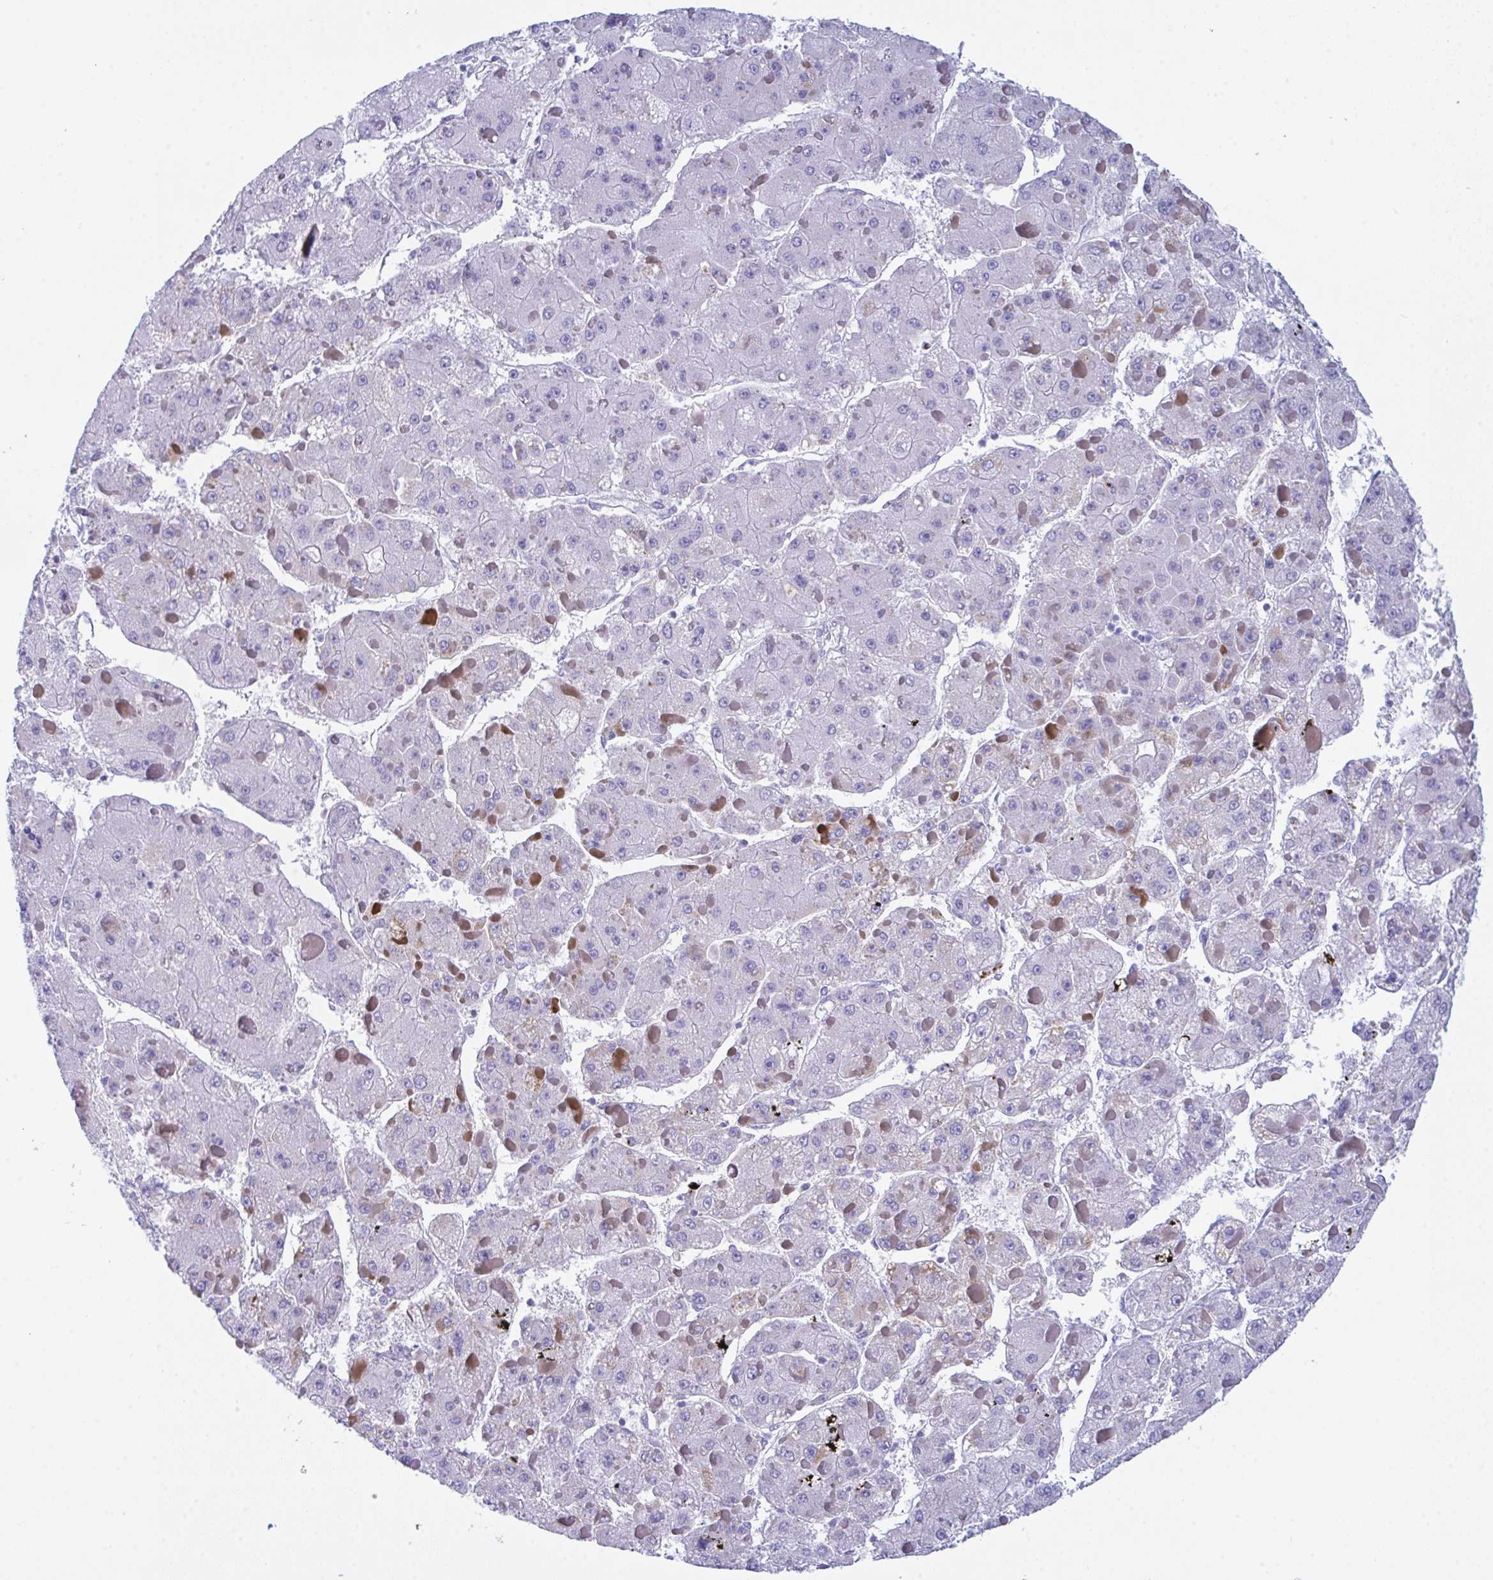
{"staining": {"intensity": "negative", "quantity": "none", "location": "none"}, "tissue": "liver cancer", "cell_type": "Tumor cells", "image_type": "cancer", "snomed": [{"axis": "morphology", "description": "Carcinoma, Hepatocellular, NOS"}, {"axis": "topography", "description": "Liver"}], "caption": "The photomicrograph demonstrates no staining of tumor cells in liver cancer (hepatocellular carcinoma).", "gene": "CEP170B", "patient": {"sex": "female", "age": 73}}